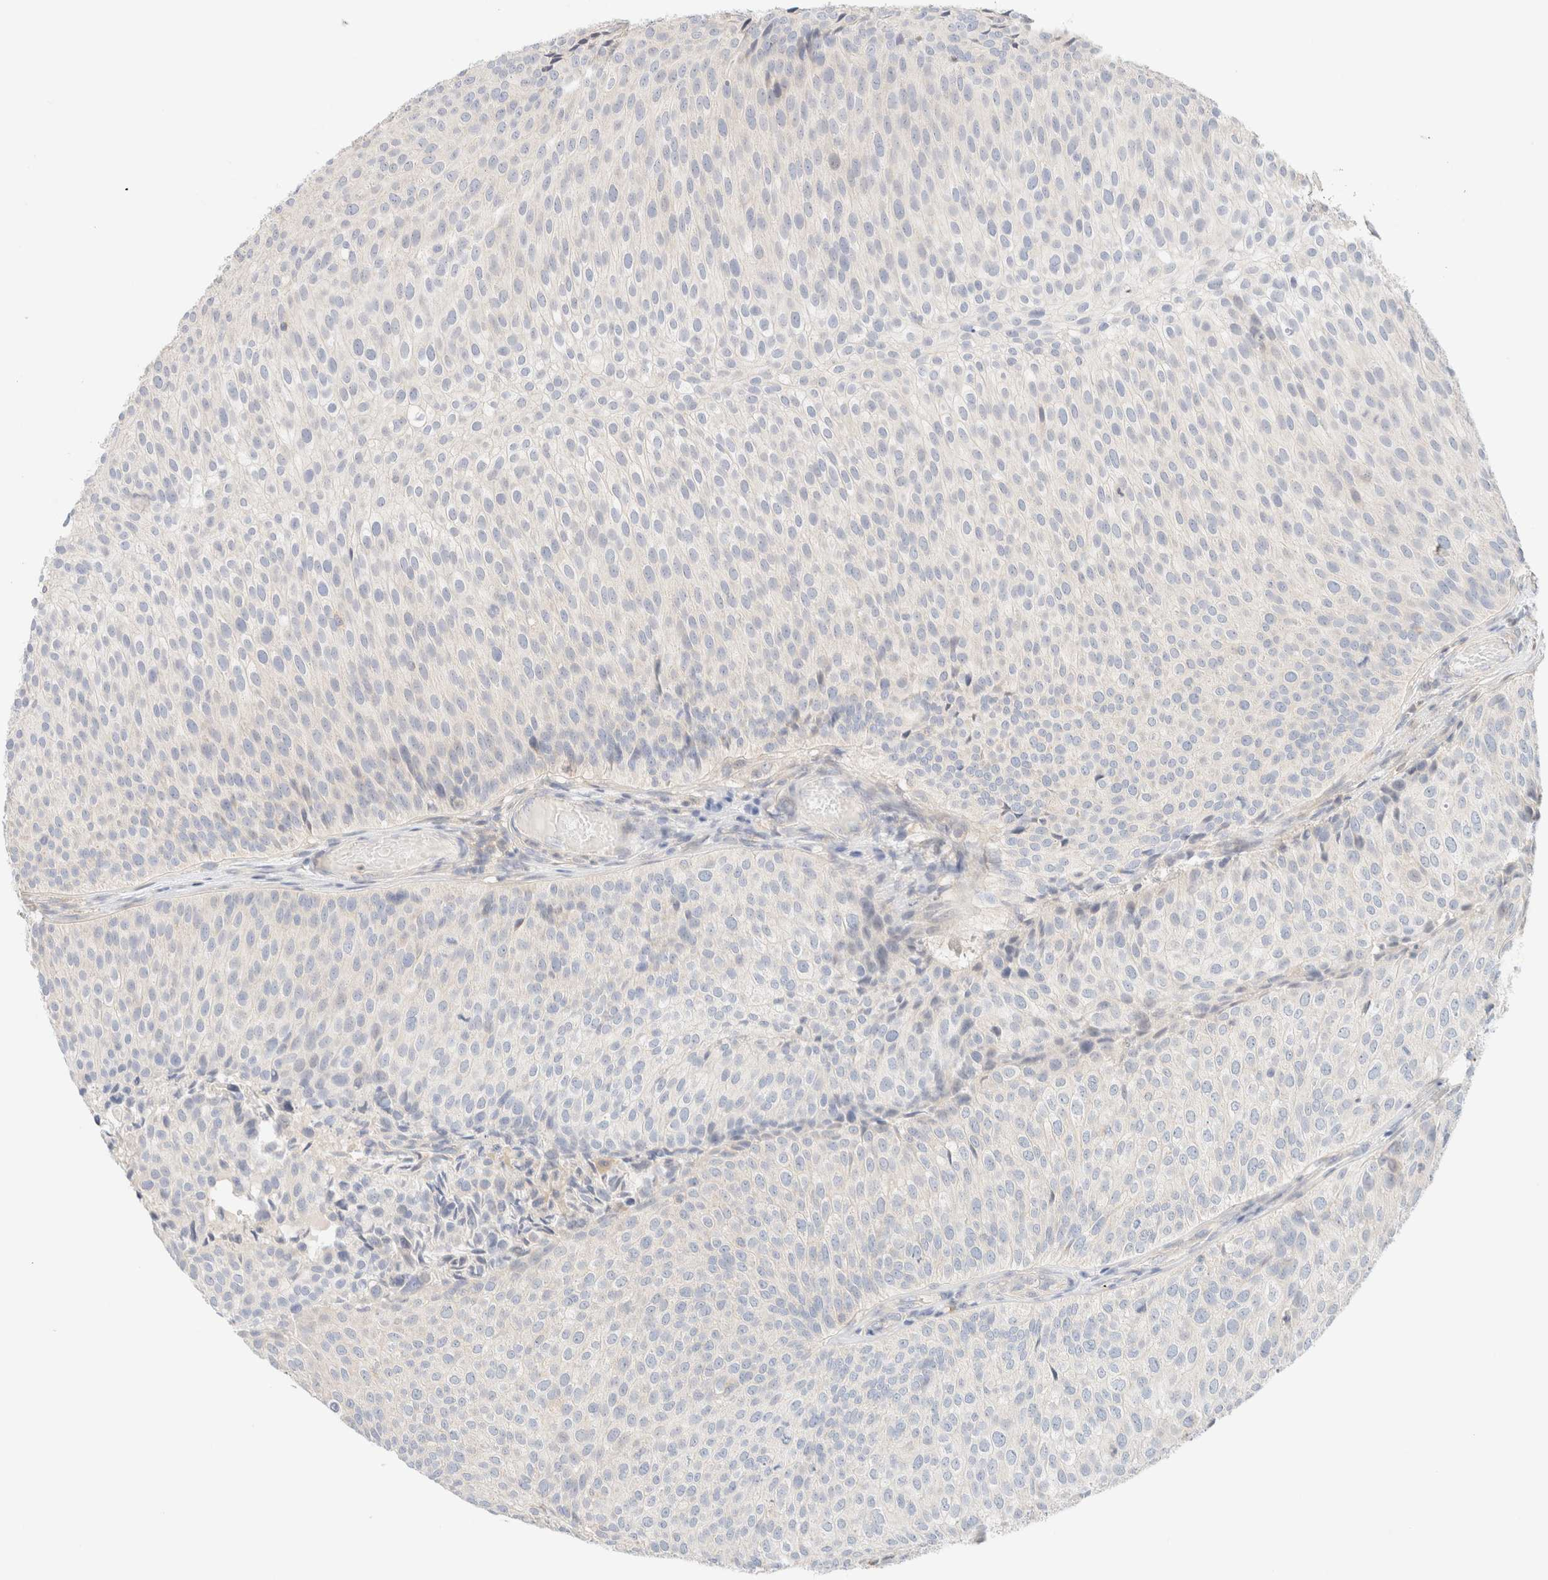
{"staining": {"intensity": "negative", "quantity": "none", "location": "none"}, "tissue": "urothelial cancer", "cell_type": "Tumor cells", "image_type": "cancer", "snomed": [{"axis": "morphology", "description": "Urothelial carcinoma, Low grade"}, {"axis": "topography", "description": "Urinary bladder"}], "caption": "The photomicrograph exhibits no significant expression in tumor cells of low-grade urothelial carcinoma. (Brightfield microscopy of DAB (3,3'-diaminobenzidine) IHC at high magnification).", "gene": "SARM1", "patient": {"sex": "male", "age": 86}}